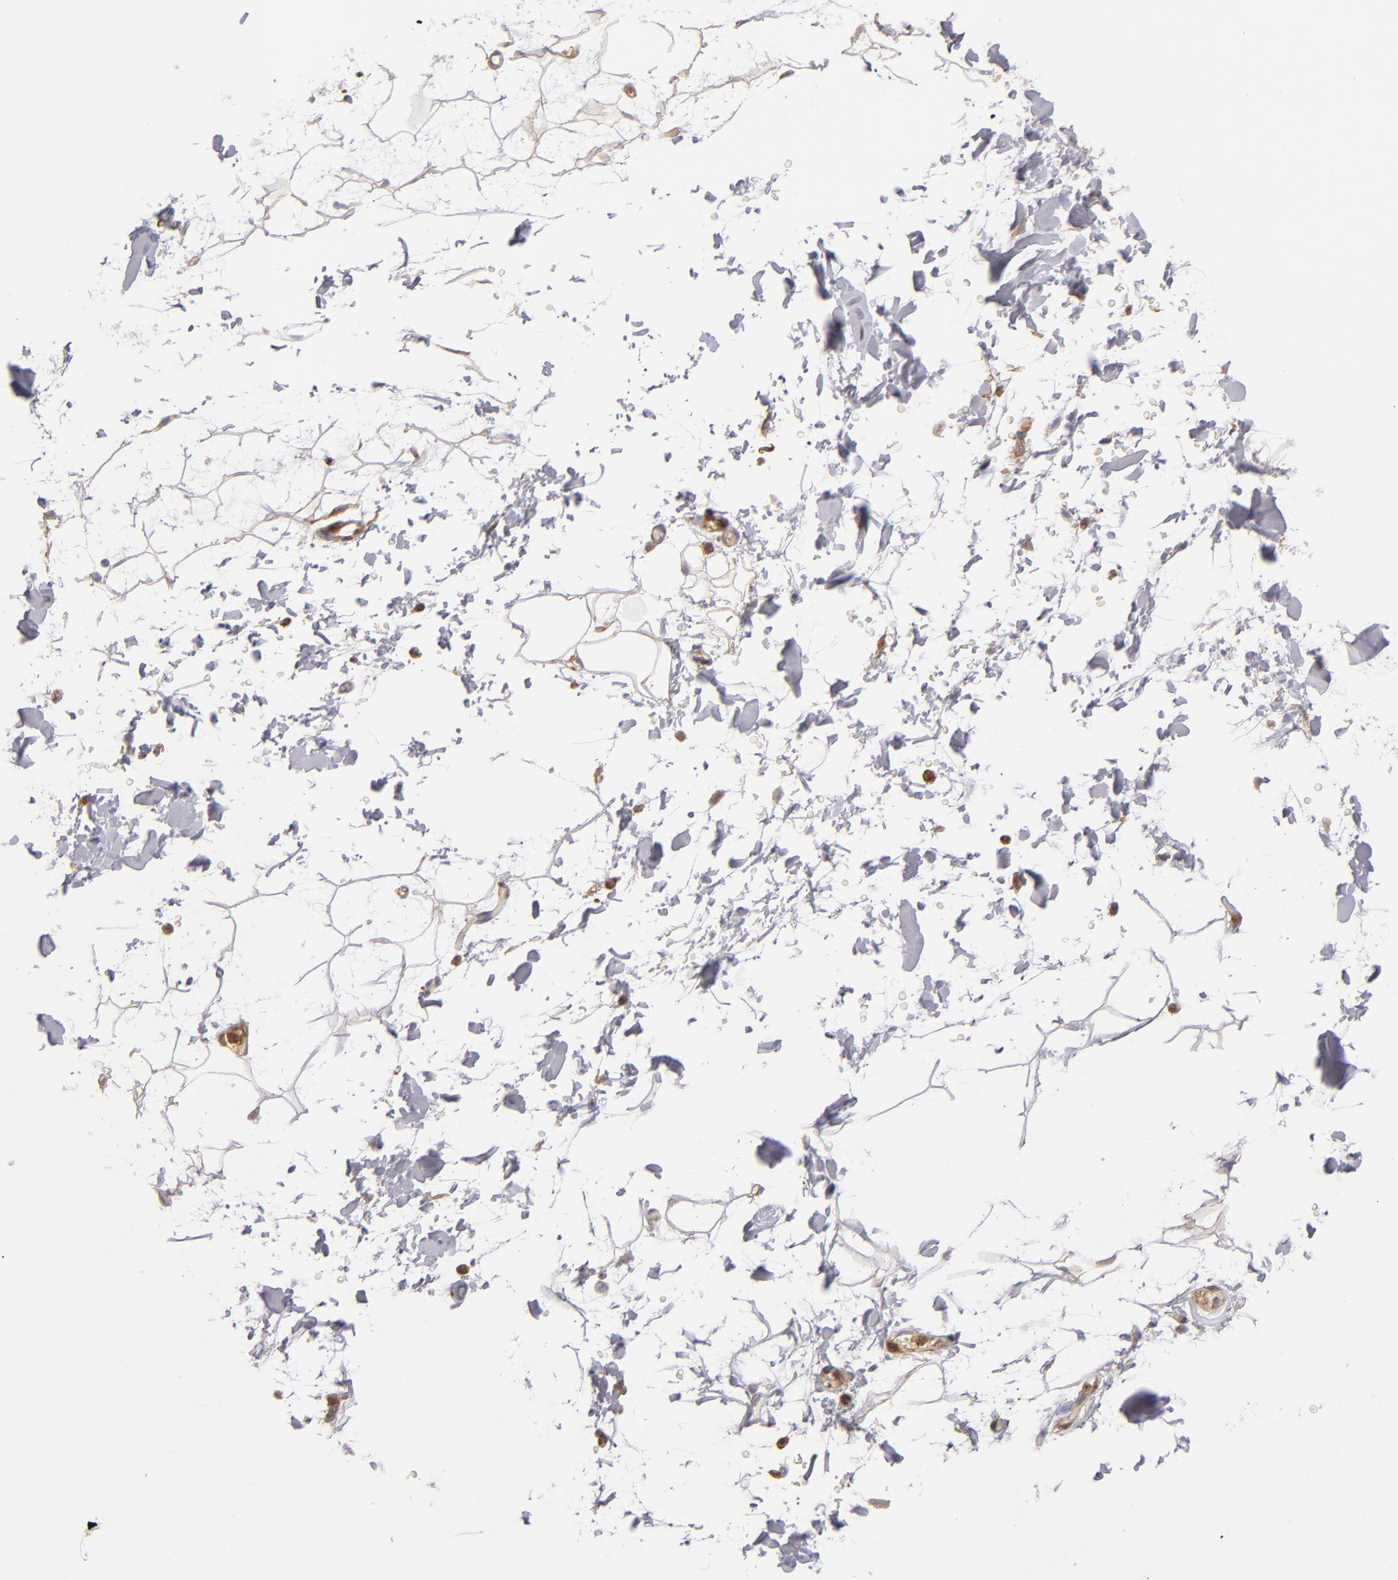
{"staining": {"intensity": "weak", "quantity": ">75%", "location": "cytoplasmic/membranous"}, "tissue": "adipose tissue", "cell_type": "Adipocytes", "image_type": "normal", "snomed": [{"axis": "morphology", "description": "Normal tissue, NOS"}, {"axis": "topography", "description": "Soft tissue"}], "caption": "A histopathology image of adipose tissue stained for a protein demonstrates weak cytoplasmic/membranous brown staining in adipocytes. The staining is performed using DAB (3,3'-diaminobenzidine) brown chromogen to label protein expression. The nuclei are counter-stained blue using hematoxylin.", "gene": "VCL", "patient": {"sex": "male", "age": 72}}